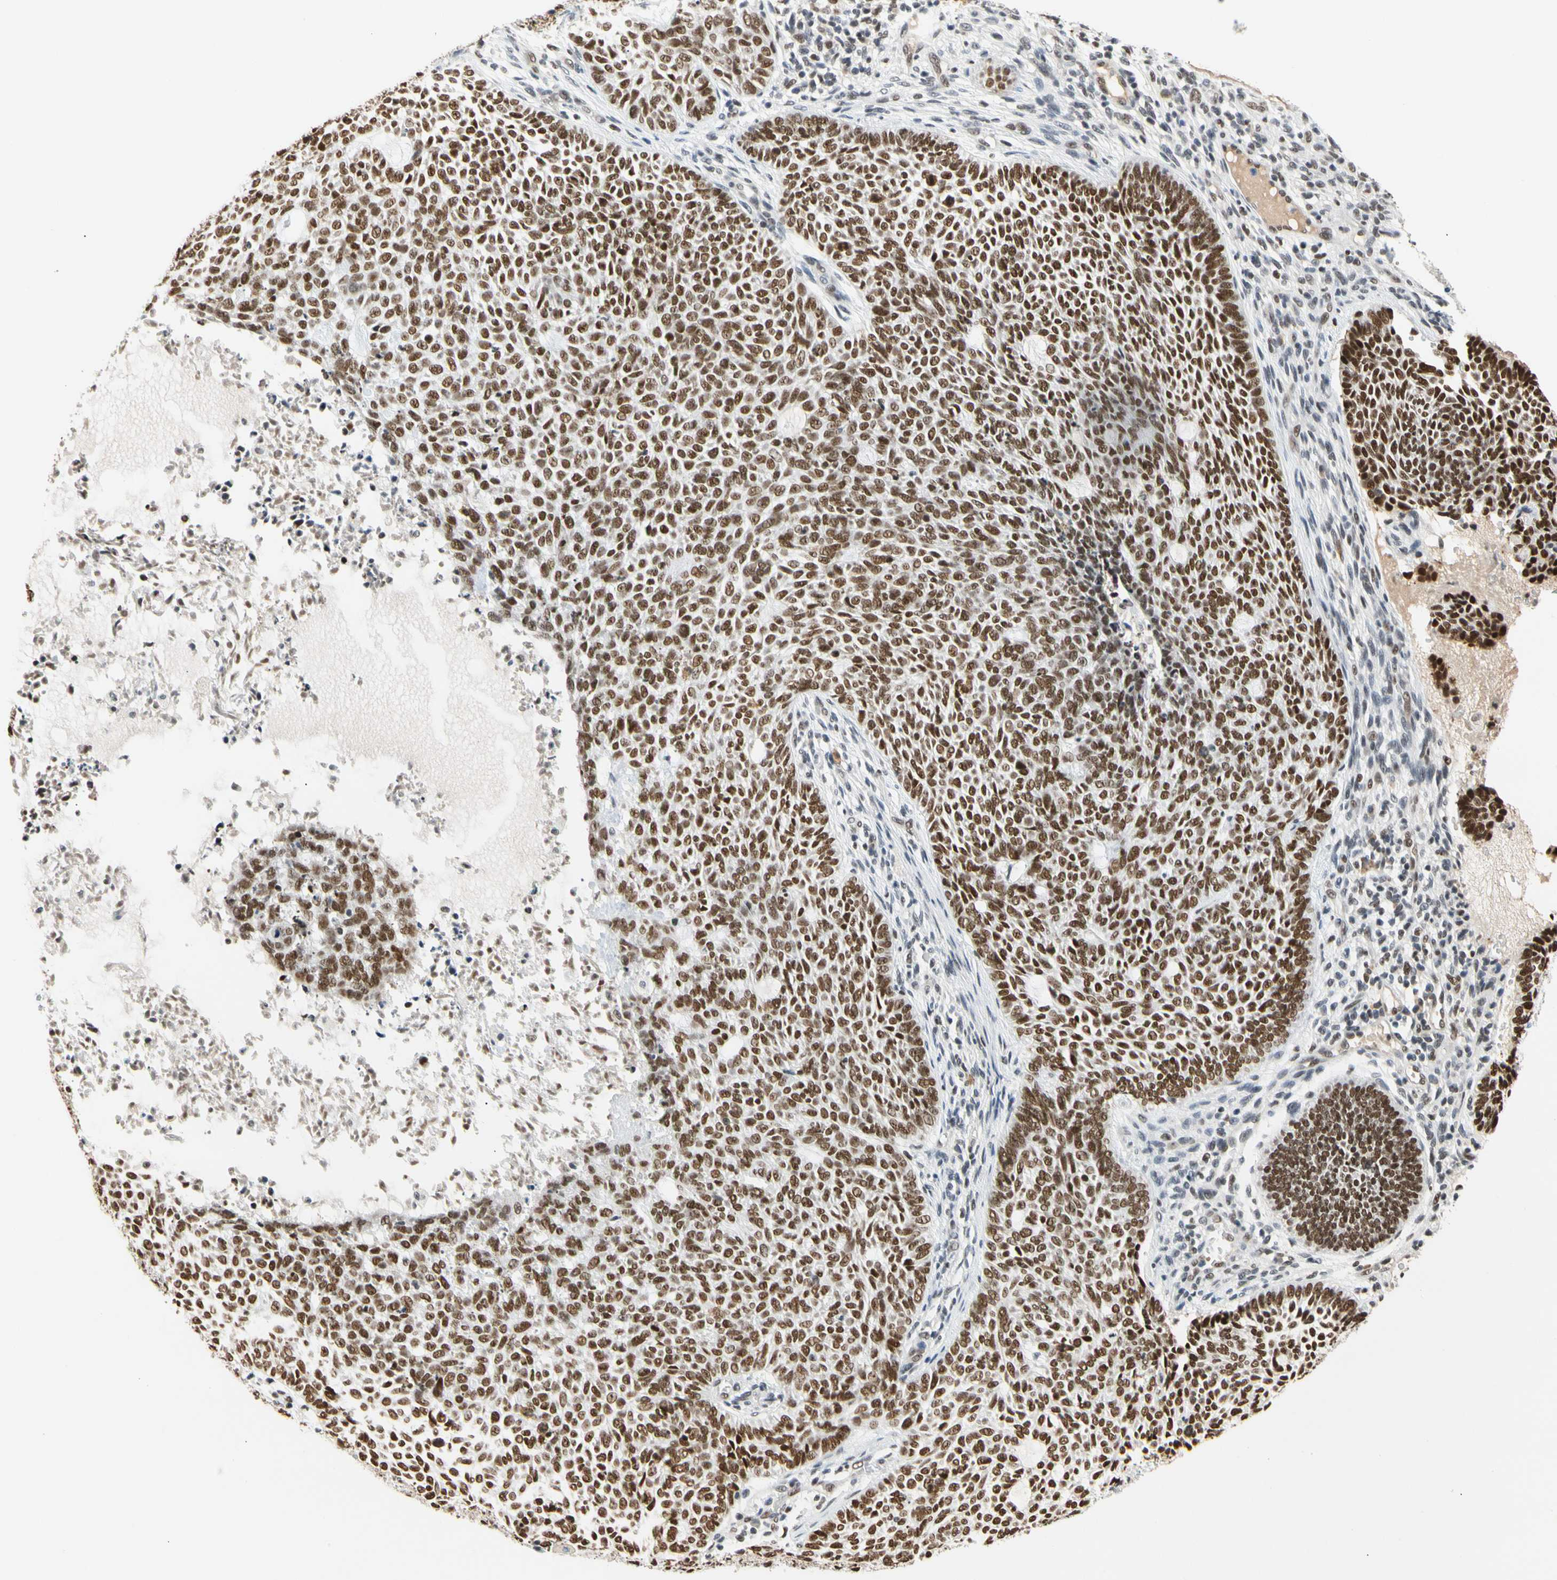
{"staining": {"intensity": "strong", "quantity": ">75%", "location": "nuclear"}, "tissue": "skin cancer", "cell_type": "Tumor cells", "image_type": "cancer", "snomed": [{"axis": "morphology", "description": "Basal cell carcinoma"}, {"axis": "topography", "description": "Skin"}], "caption": "Basal cell carcinoma (skin) stained with DAB (3,3'-diaminobenzidine) IHC demonstrates high levels of strong nuclear expression in about >75% of tumor cells.", "gene": "ZSCAN16", "patient": {"sex": "male", "age": 87}}